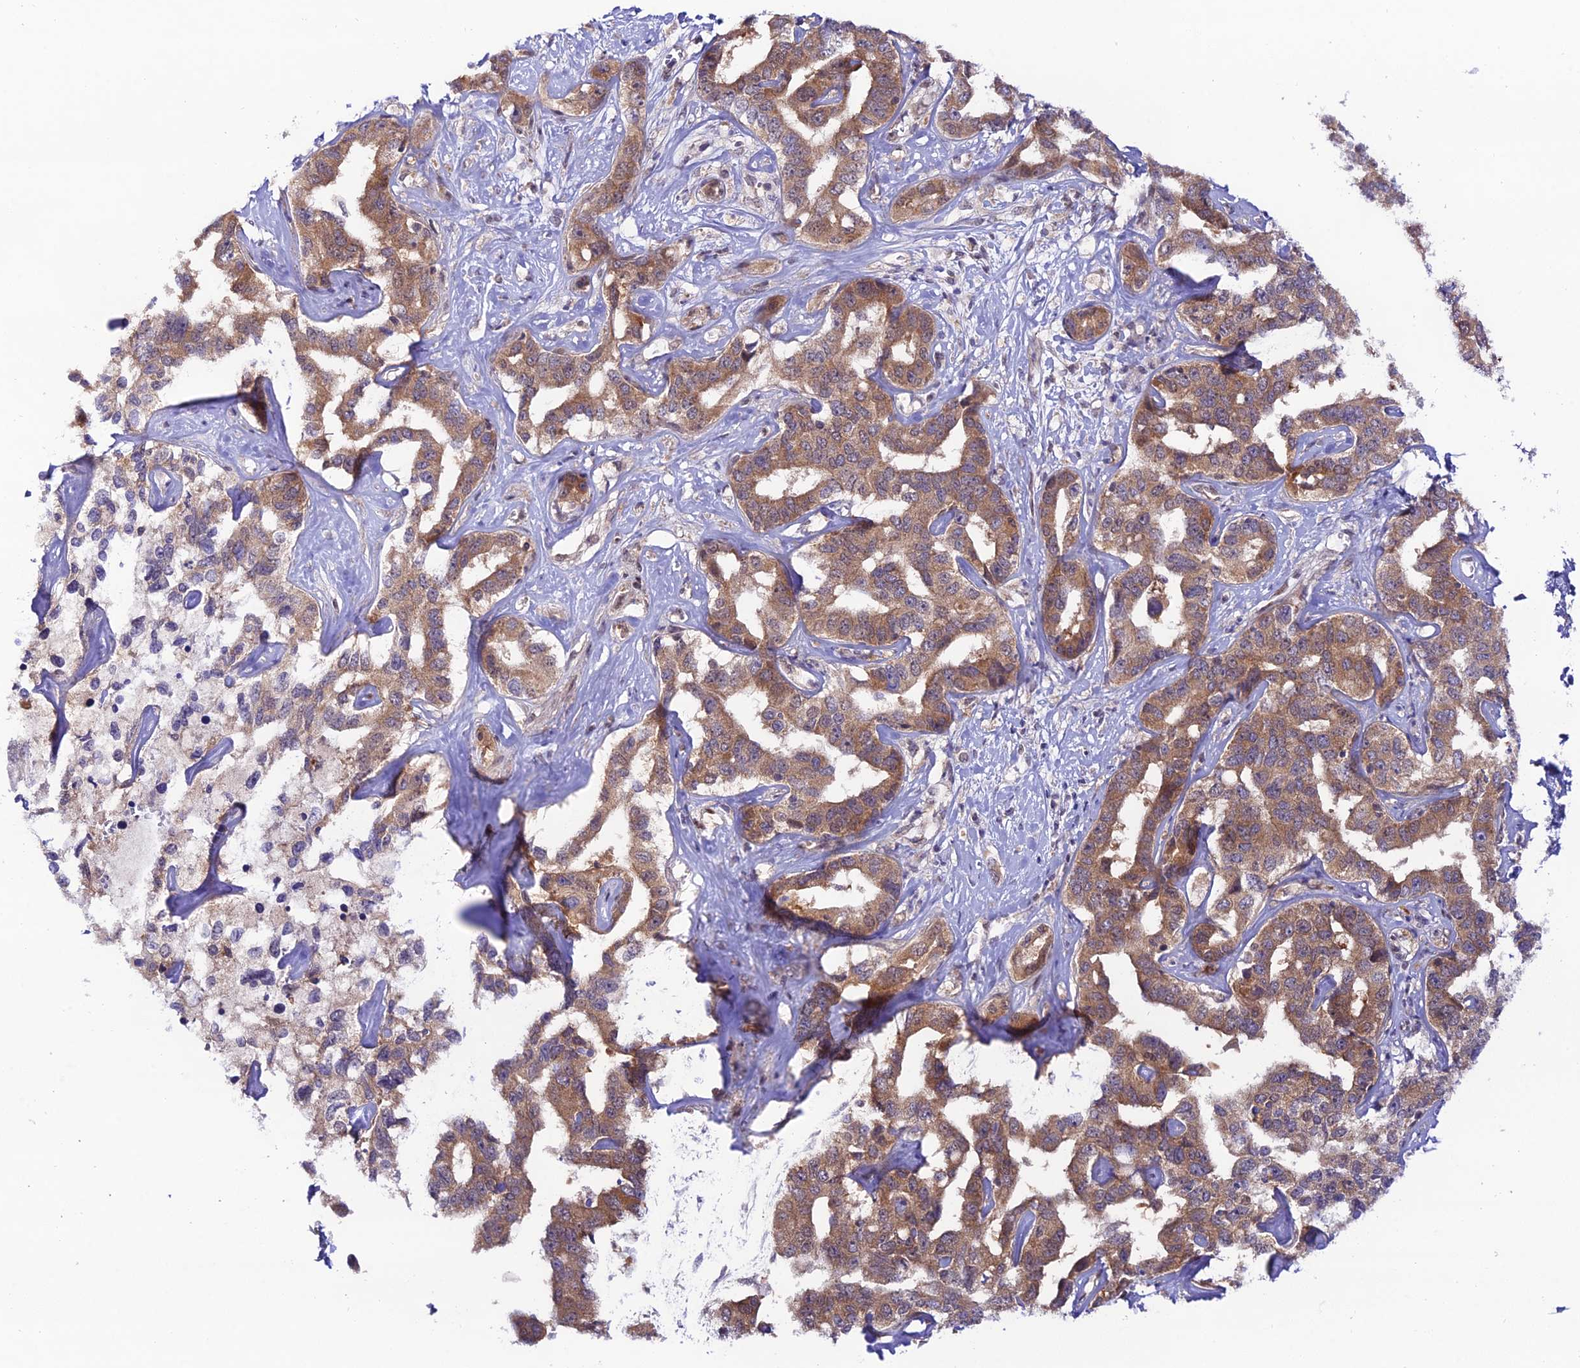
{"staining": {"intensity": "moderate", "quantity": ">75%", "location": "cytoplasmic/membranous"}, "tissue": "liver cancer", "cell_type": "Tumor cells", "image_type": "cancer", "snomed": [{"axis": "morphology", "description": "Cholangiocarcinoma"}, {"axis": "topography", "description": "Liver"}], "caption": "Immunohistochemical staining of human liver cholangiocarcinoma displays moderate cytoplasmic/membranous protein positivity in approximately >75% of tumor cells. Nuclei are stained in blue.", "gene": "TRIM40", "patient": {"sex": "male", "age": 59}}